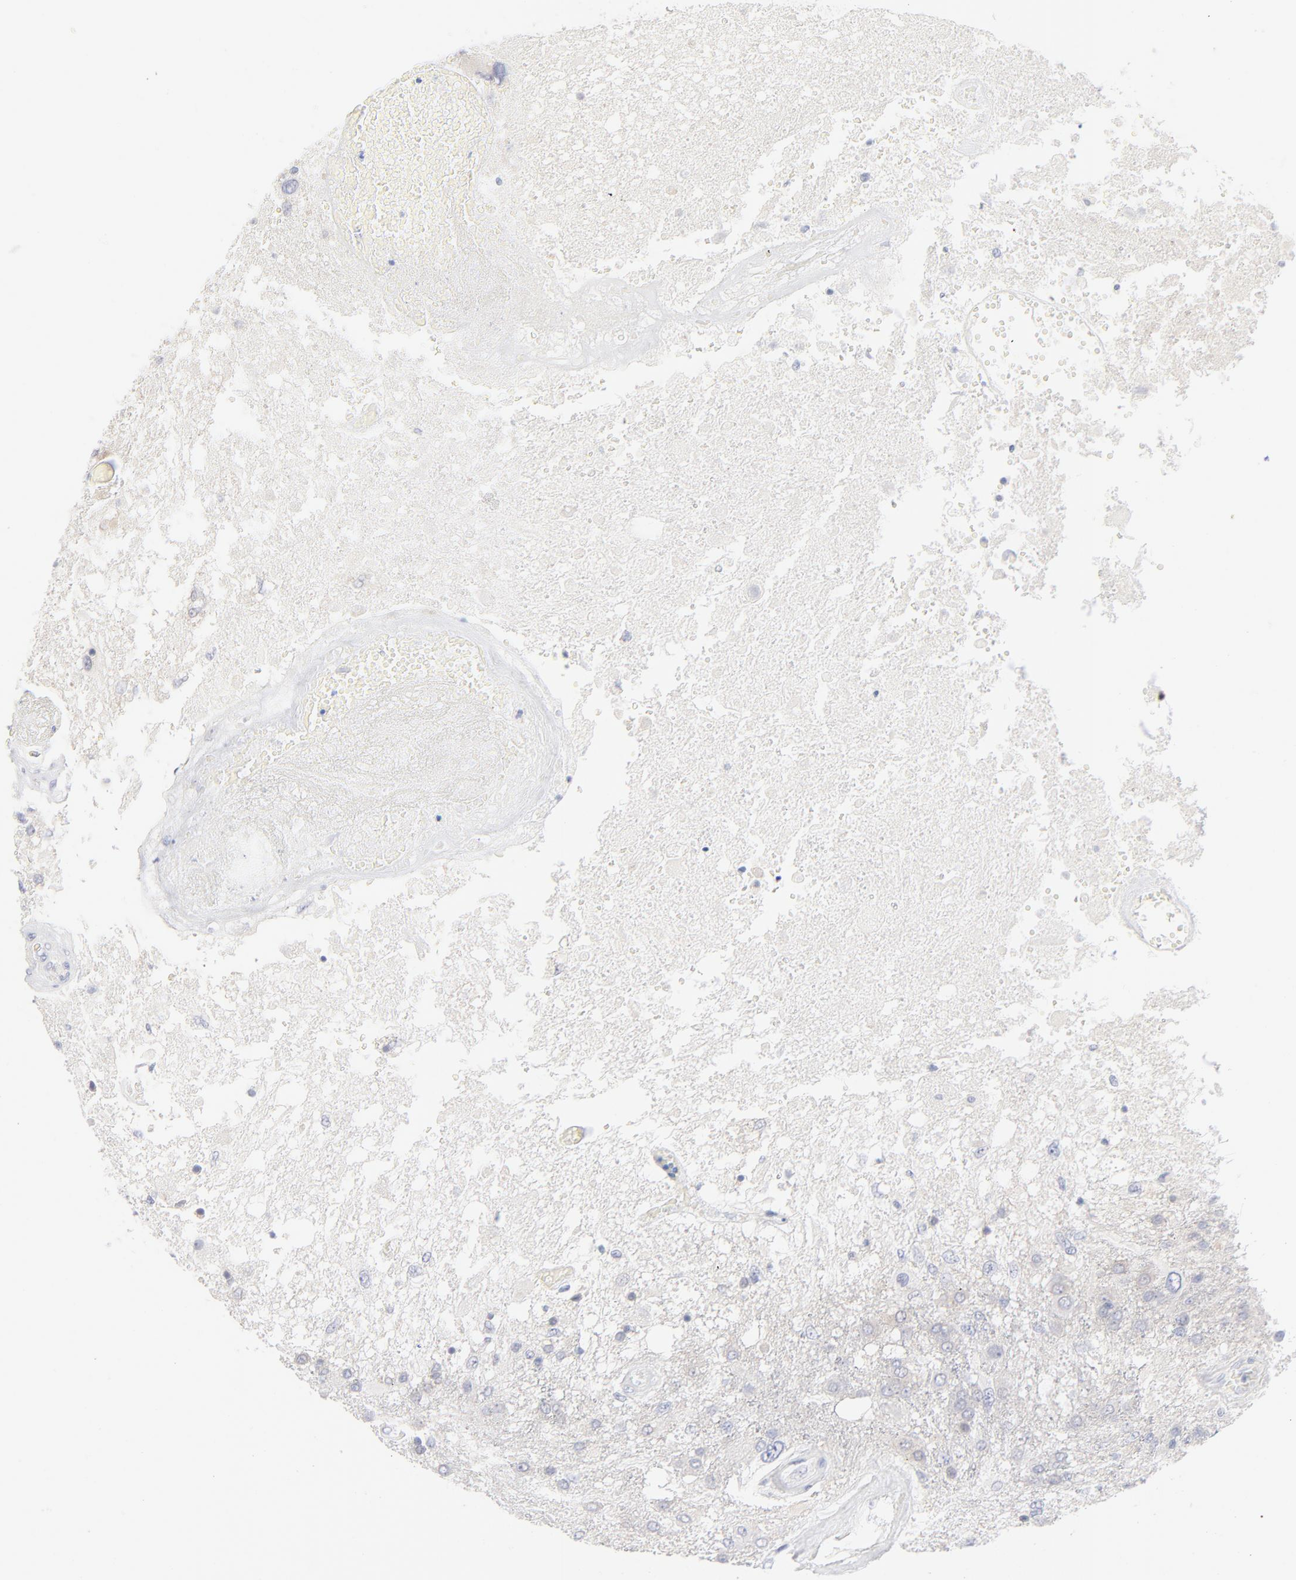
{"staining": {"intensity": "weak", "quantity": "<25%", "location": "cytoplasmic/membranous"}, "tissue": "glioma", "cell_type": "Tumor cells", "image_type": "cancer", "snomed": [{"axis": "morphology", "description": "Glioma, malignant, High grade"}, {"axis": "topography", "description": "Cerebral cortex"}], "caption": "Glioma was stained to show a protein in brown. There is no significant expression in tumor cells.", "gene": "ONECUT1", "patient": {"sex": "male", "age": 79}}